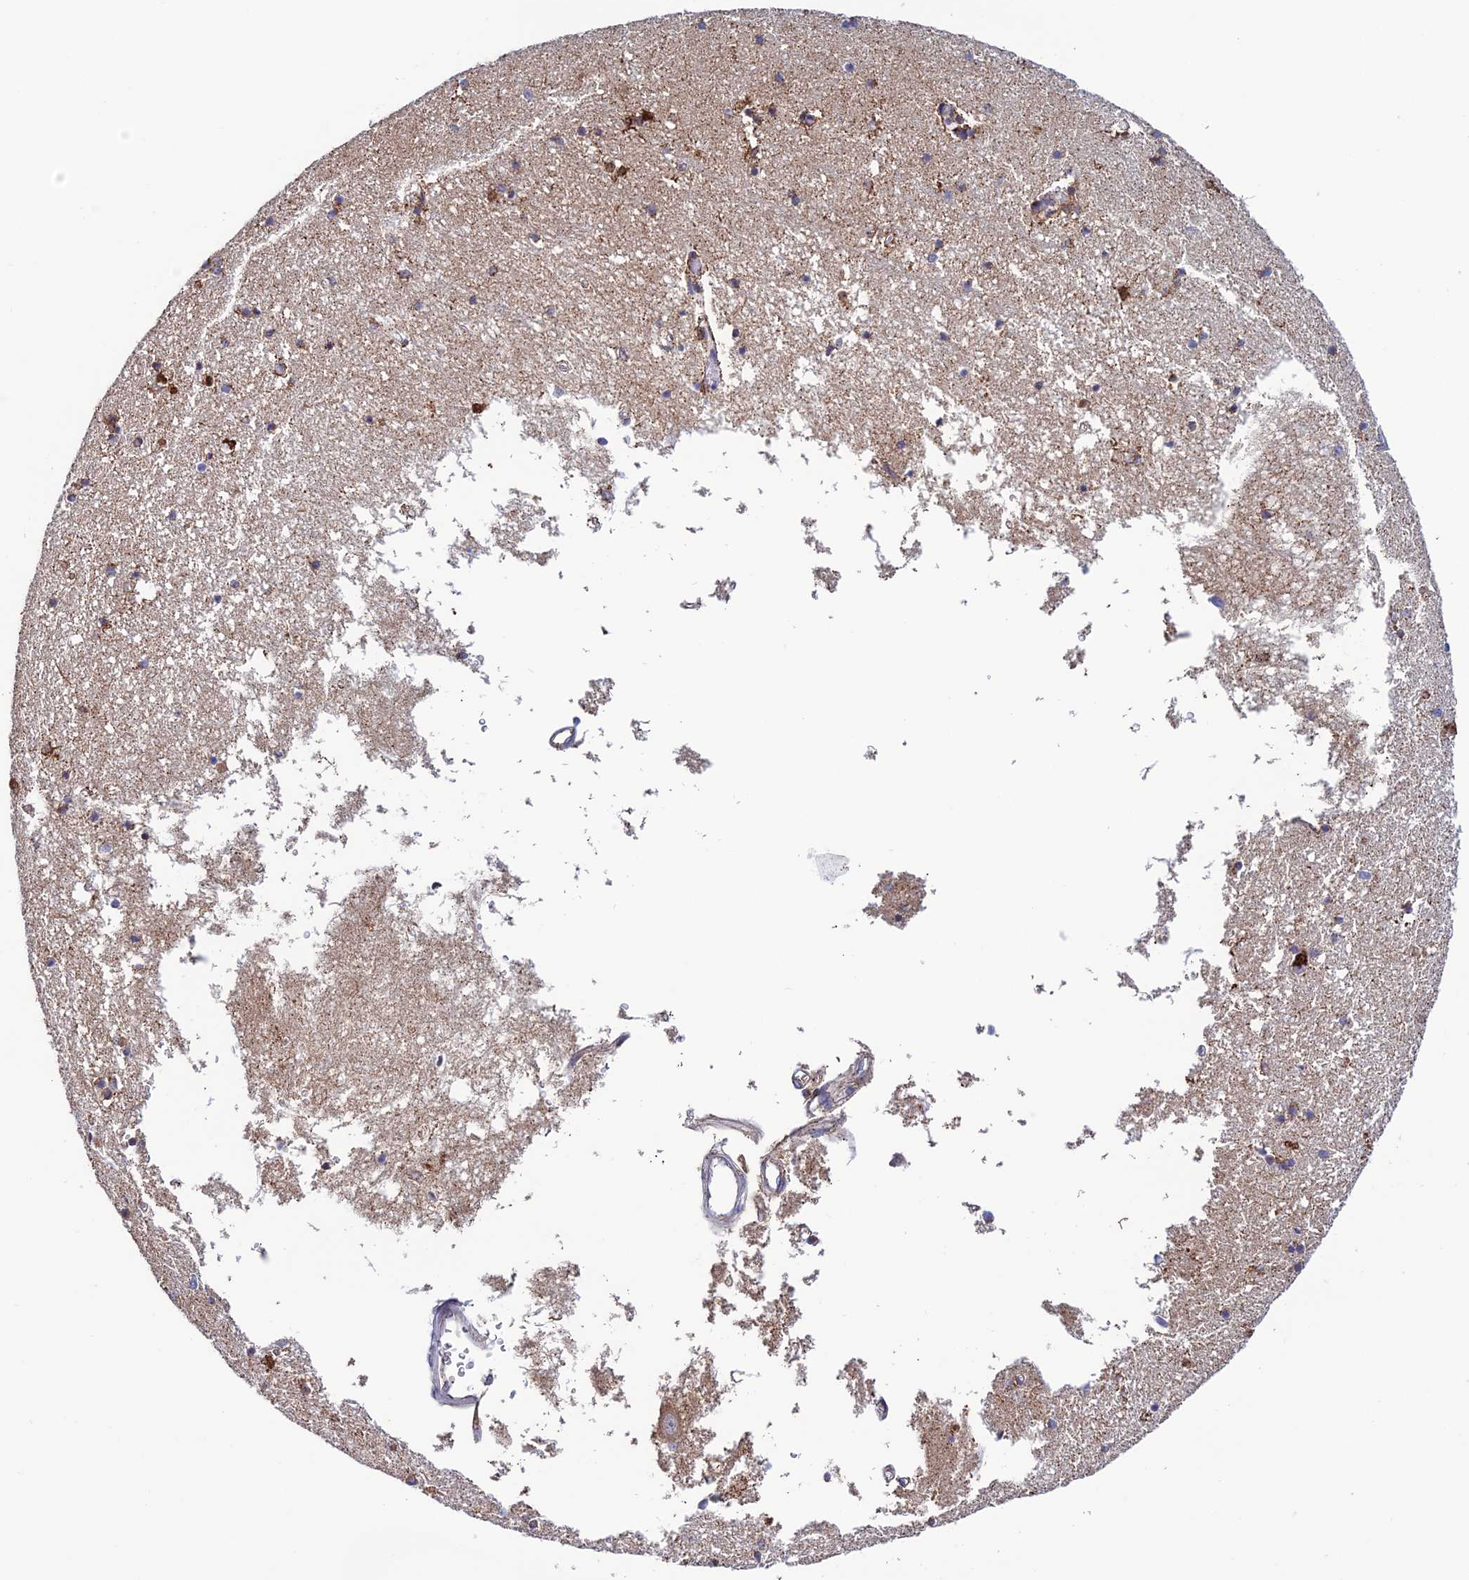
{"staining": {"intensity": "weak", "quantity": "<25%", "location": "cytoplasmic/membranous"}, "tissue": "hippocampus", "cell_type": "Glial cells", "image_type": "normal", "snomed": [{"axis": "morphology", "description": "Normal tissue, NOS"}, {"axis": "topography", "description": "Hippocampus"}], "caption": "The immunohistochemistry histopathology image has no significant staining in glial cells of hippocampus. (Stains: DAB immunohistochemistry (IHC) with hematoxylin counter stain, Microscopy: brightfield microscopy at high magnification).", "gene": "ZNG1A", "patient": {"sex": "male", "age": 70}}